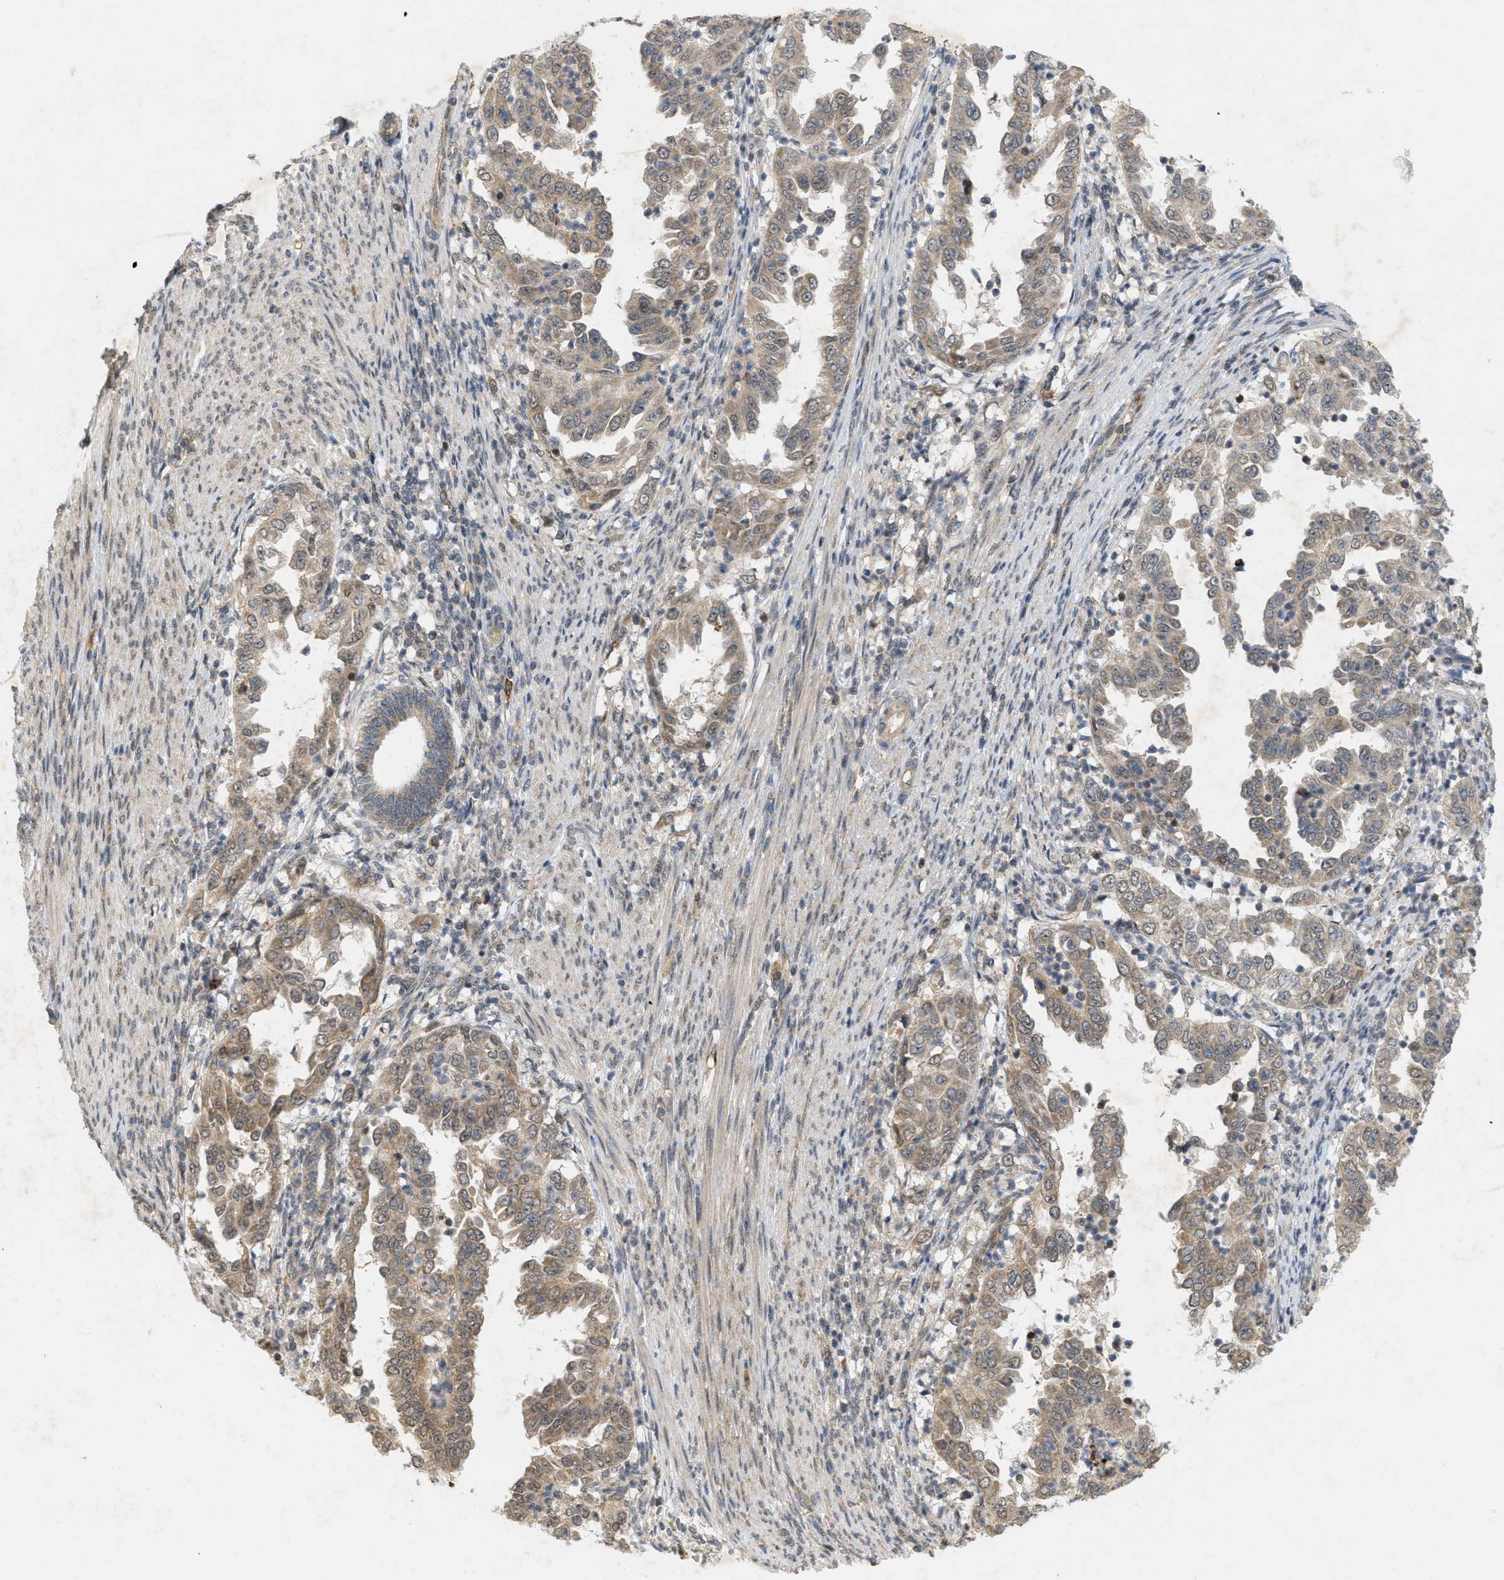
{"staining": {"intensity": "moderate", "quantity": ">75%", "location": "cytoplasmic/membranous"}, "tissue": "endometrial cancer", "cell_type": "Tumor cells", "image_type": "cancer", "snomed": [{"axis": "morphology", "description": "Adenocarcinoma, NOS"}, {"axis": "topography", "description": "Endometrium"}], "caption": "Tumor cells show moderate cytoplasmic/membranous expression in about >75% of cells in adenocarcinoma (endometrial).", "gene": "PRKD1", "patient": {"sex": "female", "age": 85}}